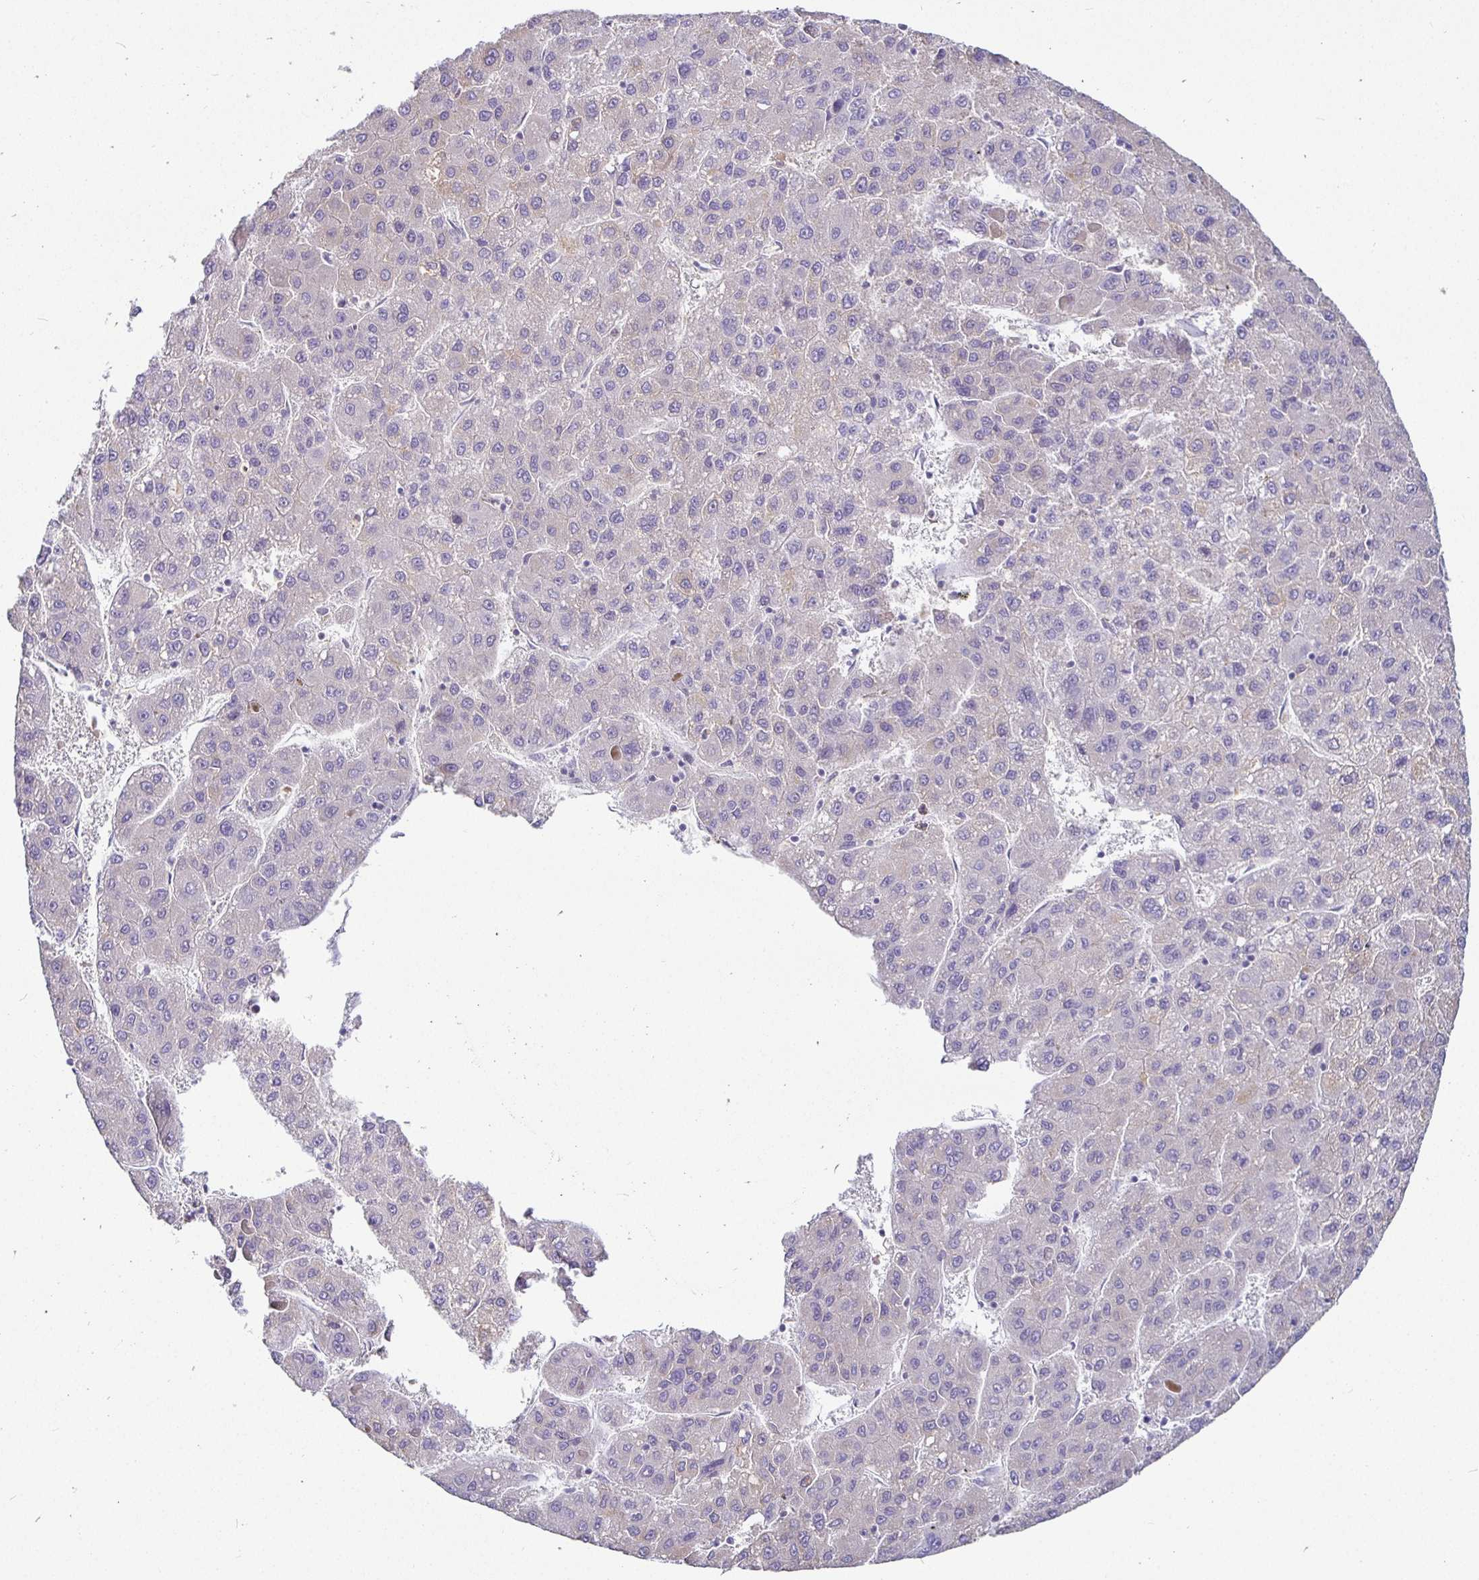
{"staining": {"intensity": "negative", "quantity": "none", "location": "none"}, "tissue": "liver cancer", "cell_type": "Tumor cells", "image_type": "cancer", "snomed": [{"axis": "morphology", "description": "Carcinoma, Hepatocellular, NOS"}, {"axis": "topography", "description": "Liver"}], "caption": "Immunohistochemistry of human hepatocellular carcinoma (liver) displays no expression in tumor cells. (DAB (3,3'-diaminobenzidine) immunohistochemistry (IHC), high magnification).", "gene": "SIRPA", "patient": {"sex": "female", "age": 82}}